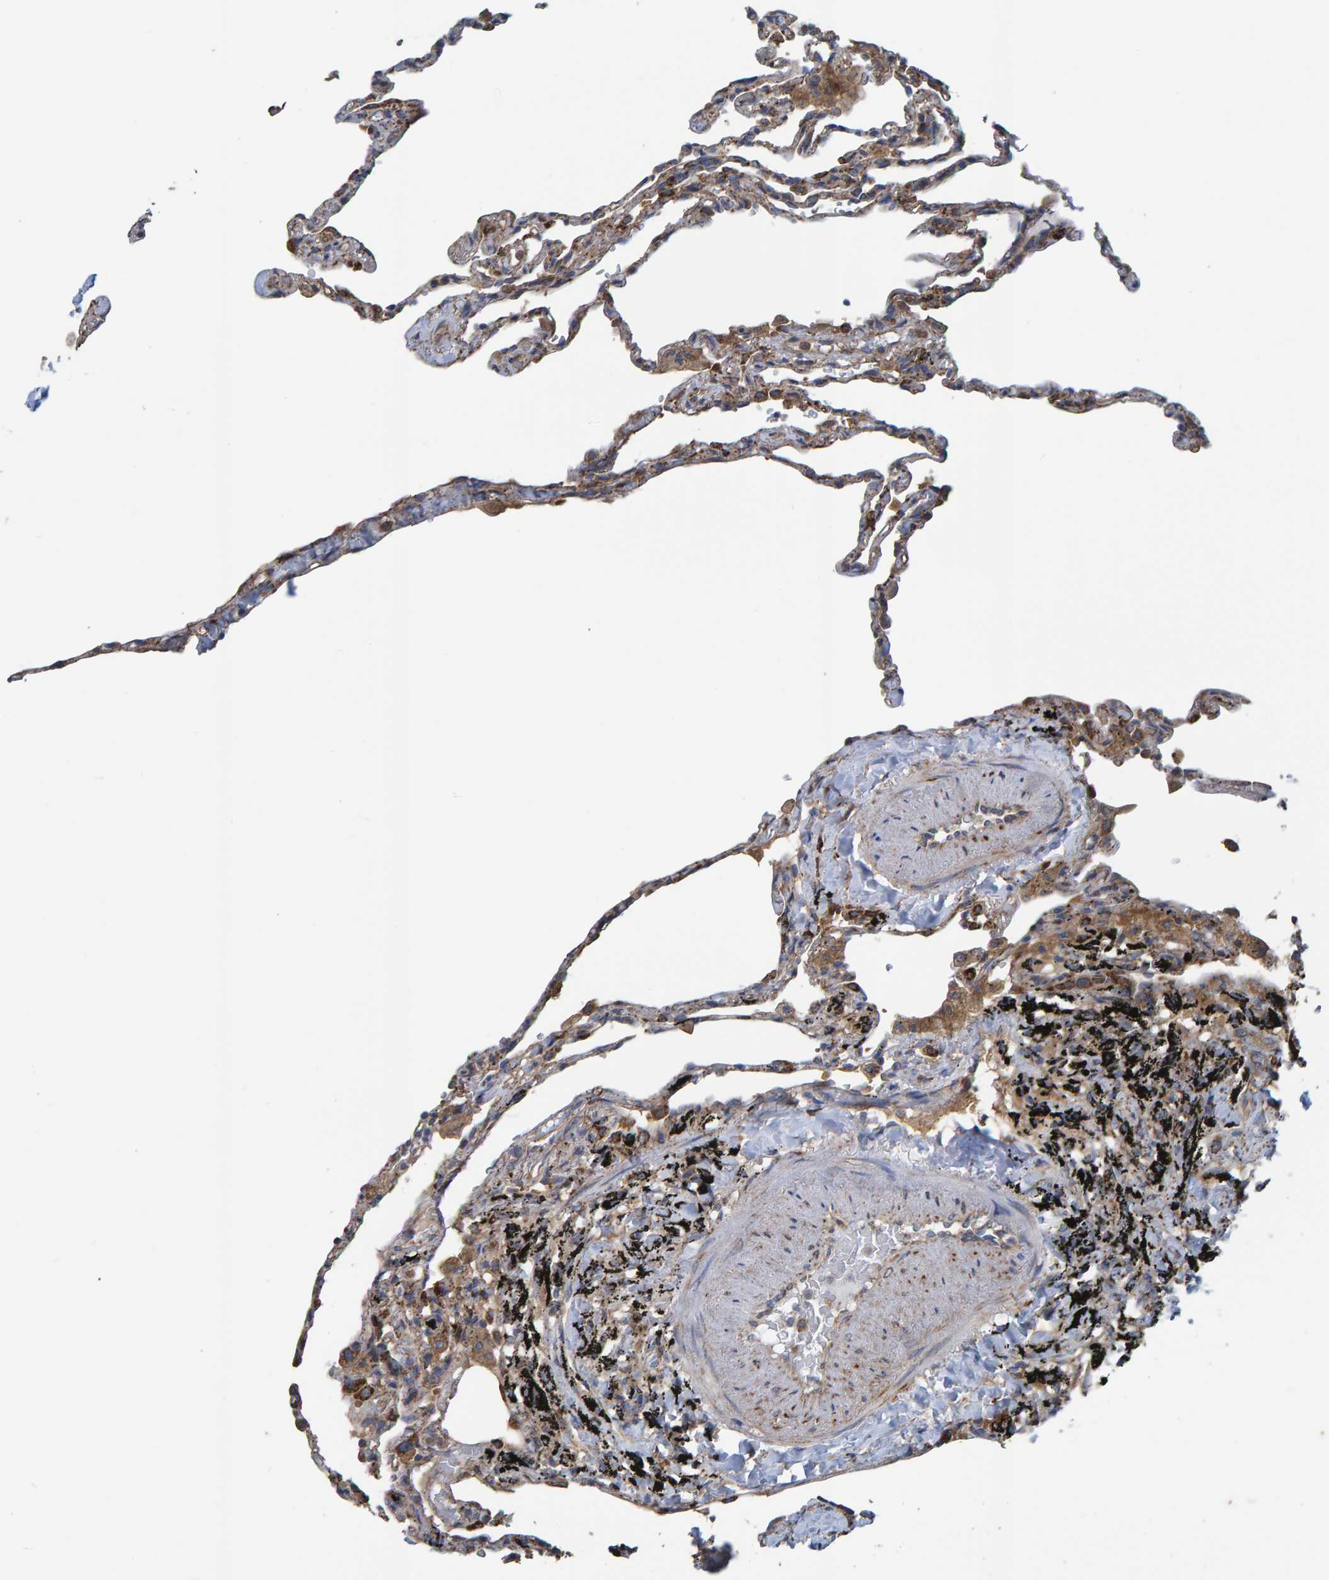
{"staining": {"intensity": "moderate", "quantity": "25%-75%", "location": "cytoplasmic/membranous"}, "tissue": "lung", "cell_type": "Alveolar cells", "image_type": "normal", "snomed": [{"axis": "morphology", "description": "Normal tissue, NOS"}, {"axis": "topography", "description": "Lung"}], "caption": "Moderate cytoplasmic/membranous positivity is present in approximately 25%-75% of alveolar cells in unremarkable lung.", "gene": "LRSAM1", "patient": {"sex": "male", "age": 59}}